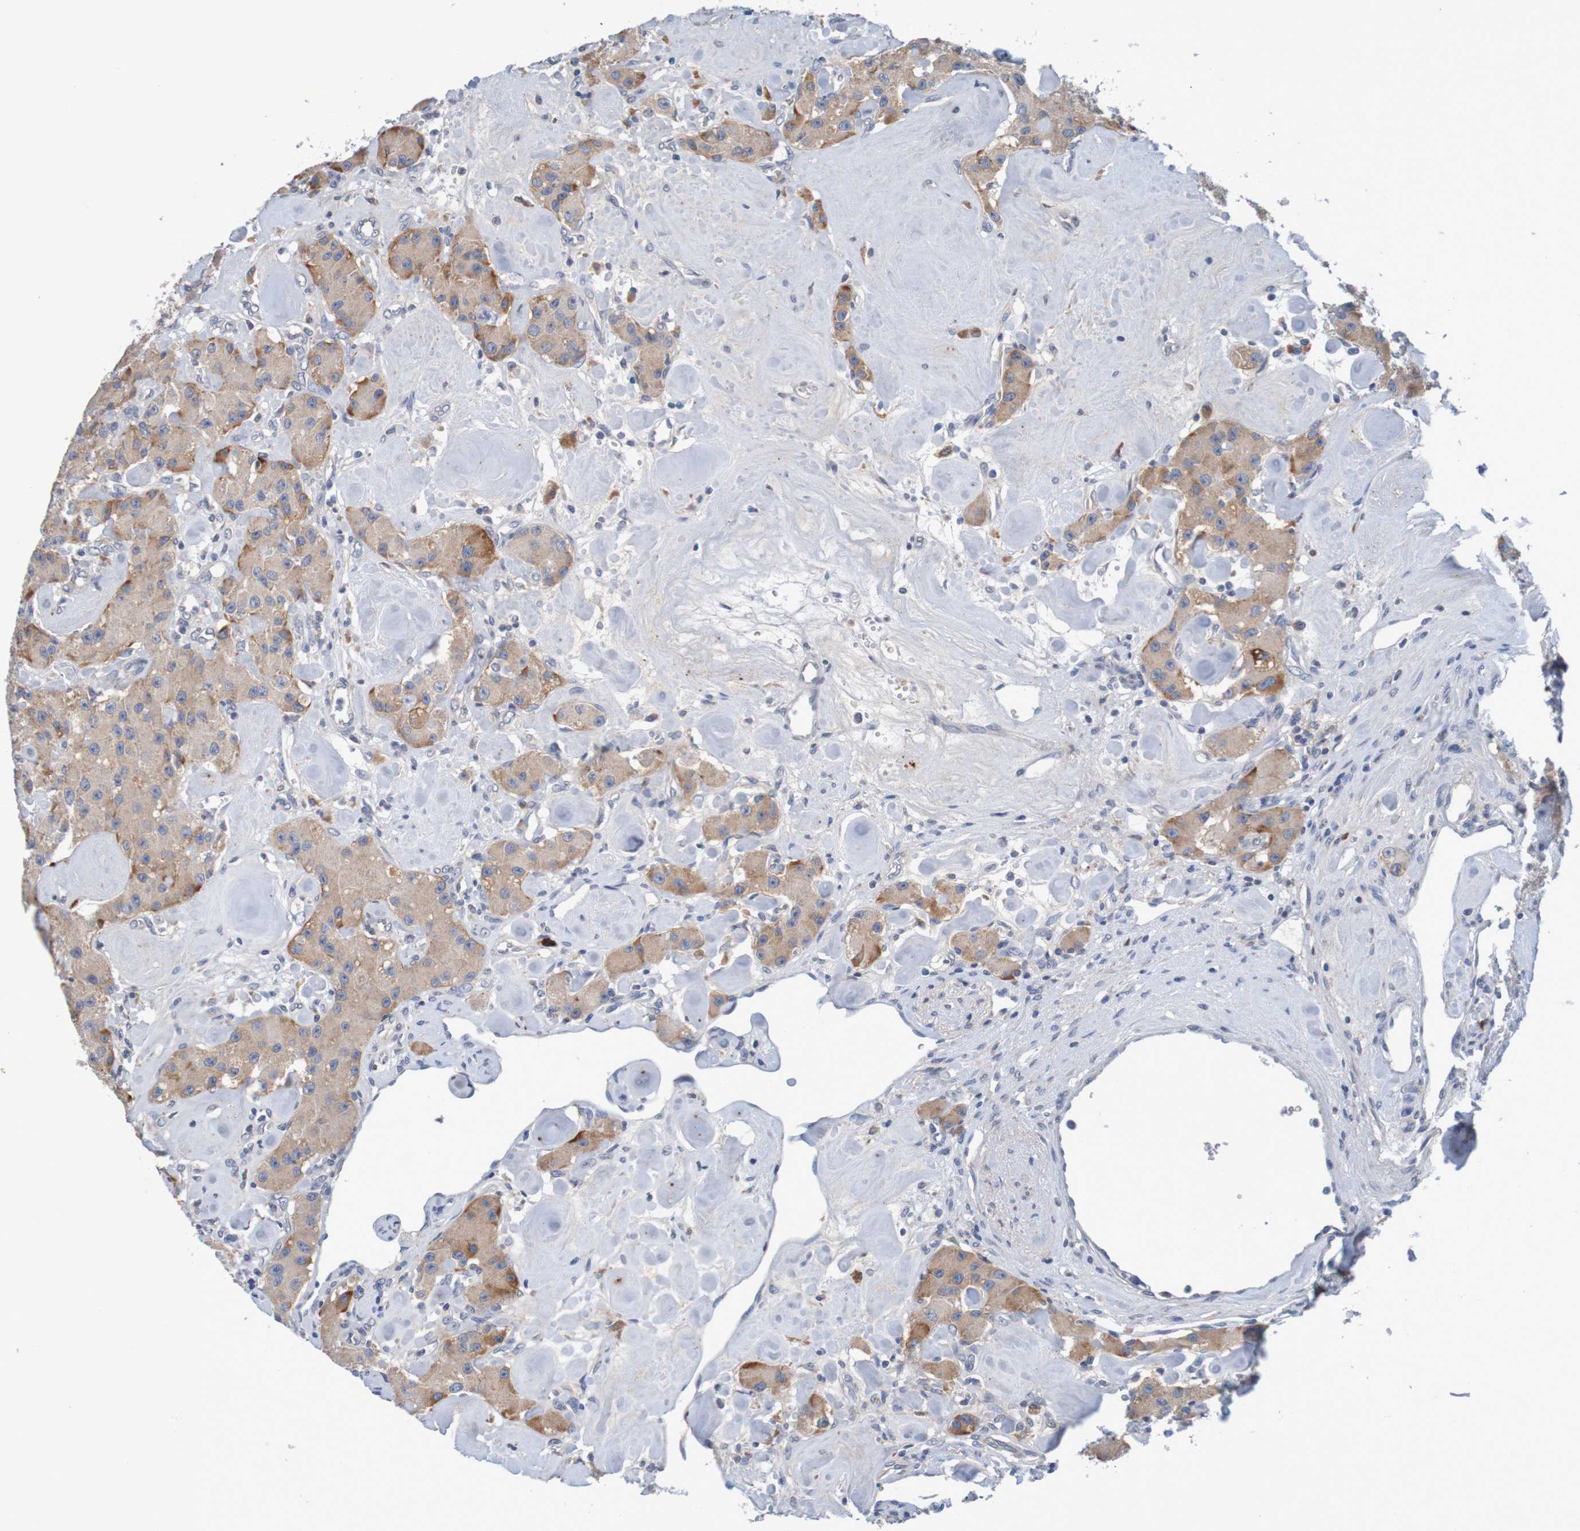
{"staining": {"intensity": "moderate", "quantity": ">75%", "location": "cytoplasmic/membranous"}, "tissue": "carcinoid", "cell_type": "Tumor cells", "image_type": "cancer", "snomed": [{"axis": "morphology", "description": "Carcinoid, malignant, NOS"}, {"axis": "topography", "description": "Pancreas"}], "caption": "This is a histology image of IHC staining of carcinoid, which shows moderate staining in the cytoplasmic/membranous of tumor cells.", "gene": "LTA", "patient": {"sex": "male", "age": 41}}